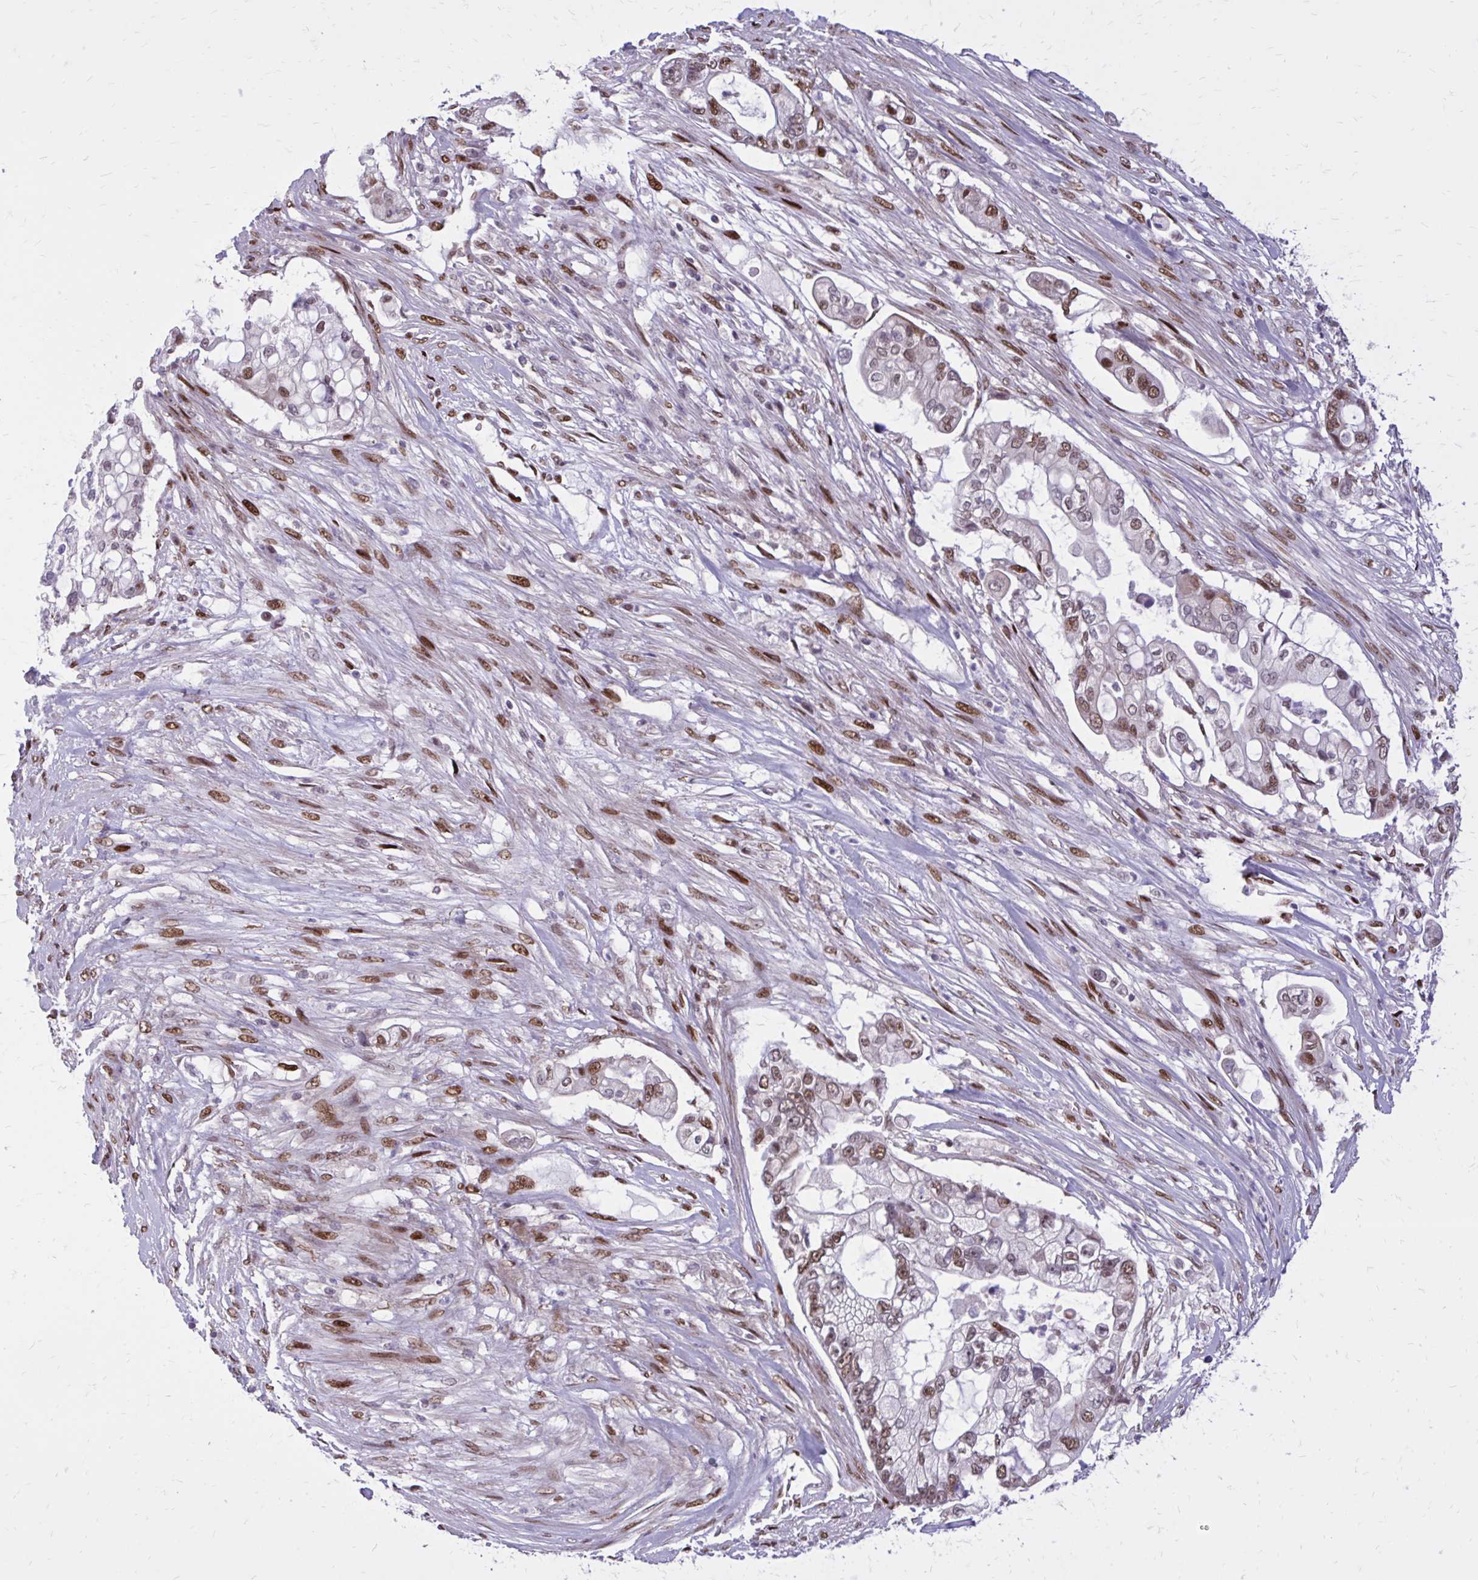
{"staining": {"intensity": "moderate", "quantity": "25%-75%", "location": "nuclear"}, "tissue": "pancreatic cancer", "cell_type": "Tumor cells", "image_type": "cancer", "snomed": [{"axis": "morphology", "description": "Adenocarcinoma, NOS"}, {"axis": "topography", "description": "Pancreas"}], "caption": "An IHC micrograph of neoplastic tissue is shown. Protein staining in brown highlights moderate nuclear positivity in pancreatic cancer within tumor cells.", "gene": "PSME4", "patient": {"sex": "female", "age": 69}}